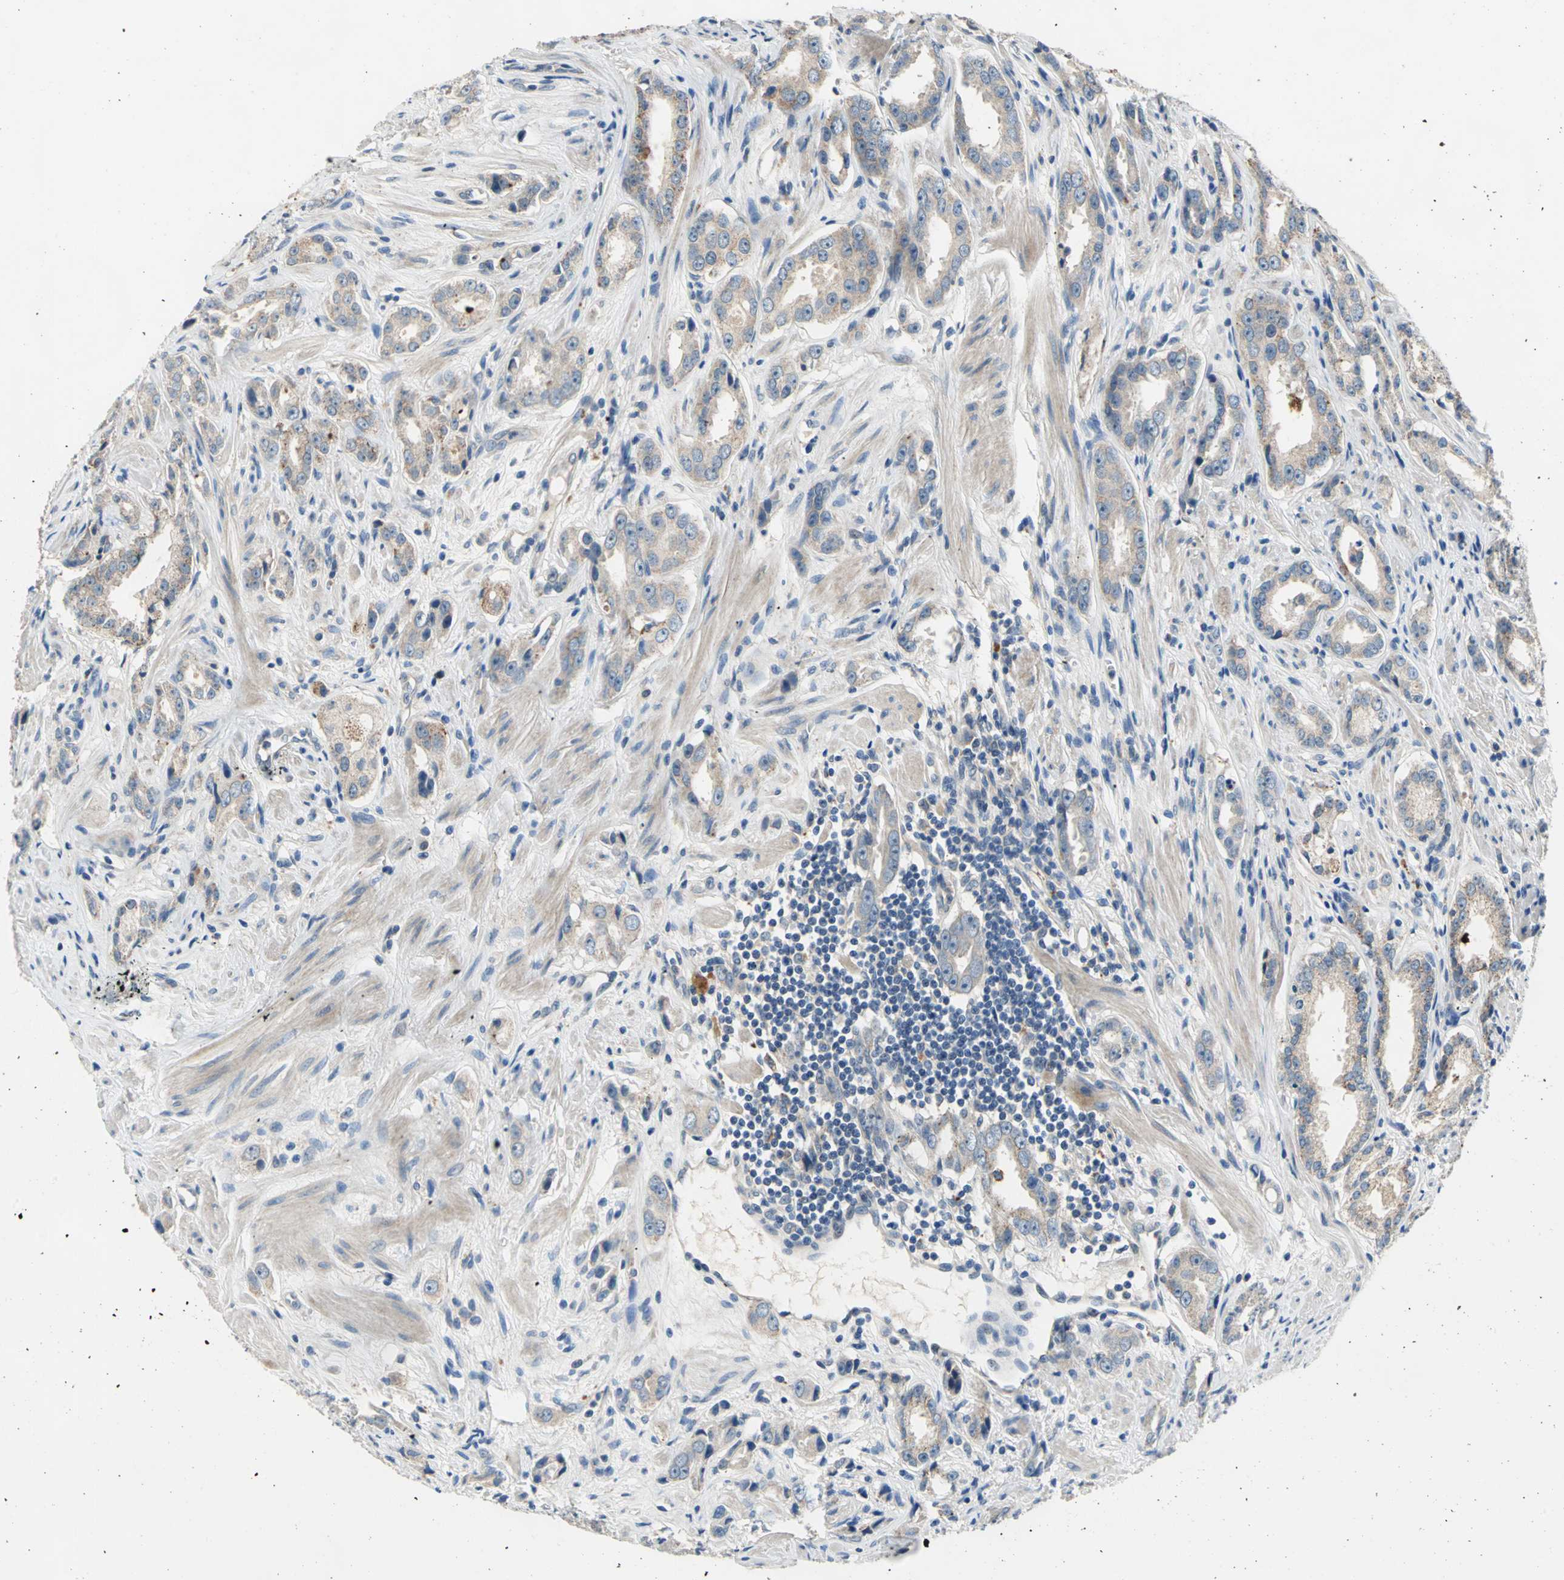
{"staining": {"intensity": "weak", "quantity": ">75%", "location": "cytoplasmic/membranous"}, "tissue": "prostate cancer", "cell_type": "Tumor cells", "image_type": "cancer", "snomed": [{"axis": "morphology", "description": "Adenocarcinoma, Medium grade"}, {"axis": "topography", "description": "Prostate"}], "caption": "Human prostate cancer (adenocarcinoma (medium-grade)) stained for a protein (brown) exhibits weak cytoplasmic/membranous positive positivity in approximately >75% of tumor cells.", "gene": "RASD2", "patient": {"sex": "male", "age": 53}}